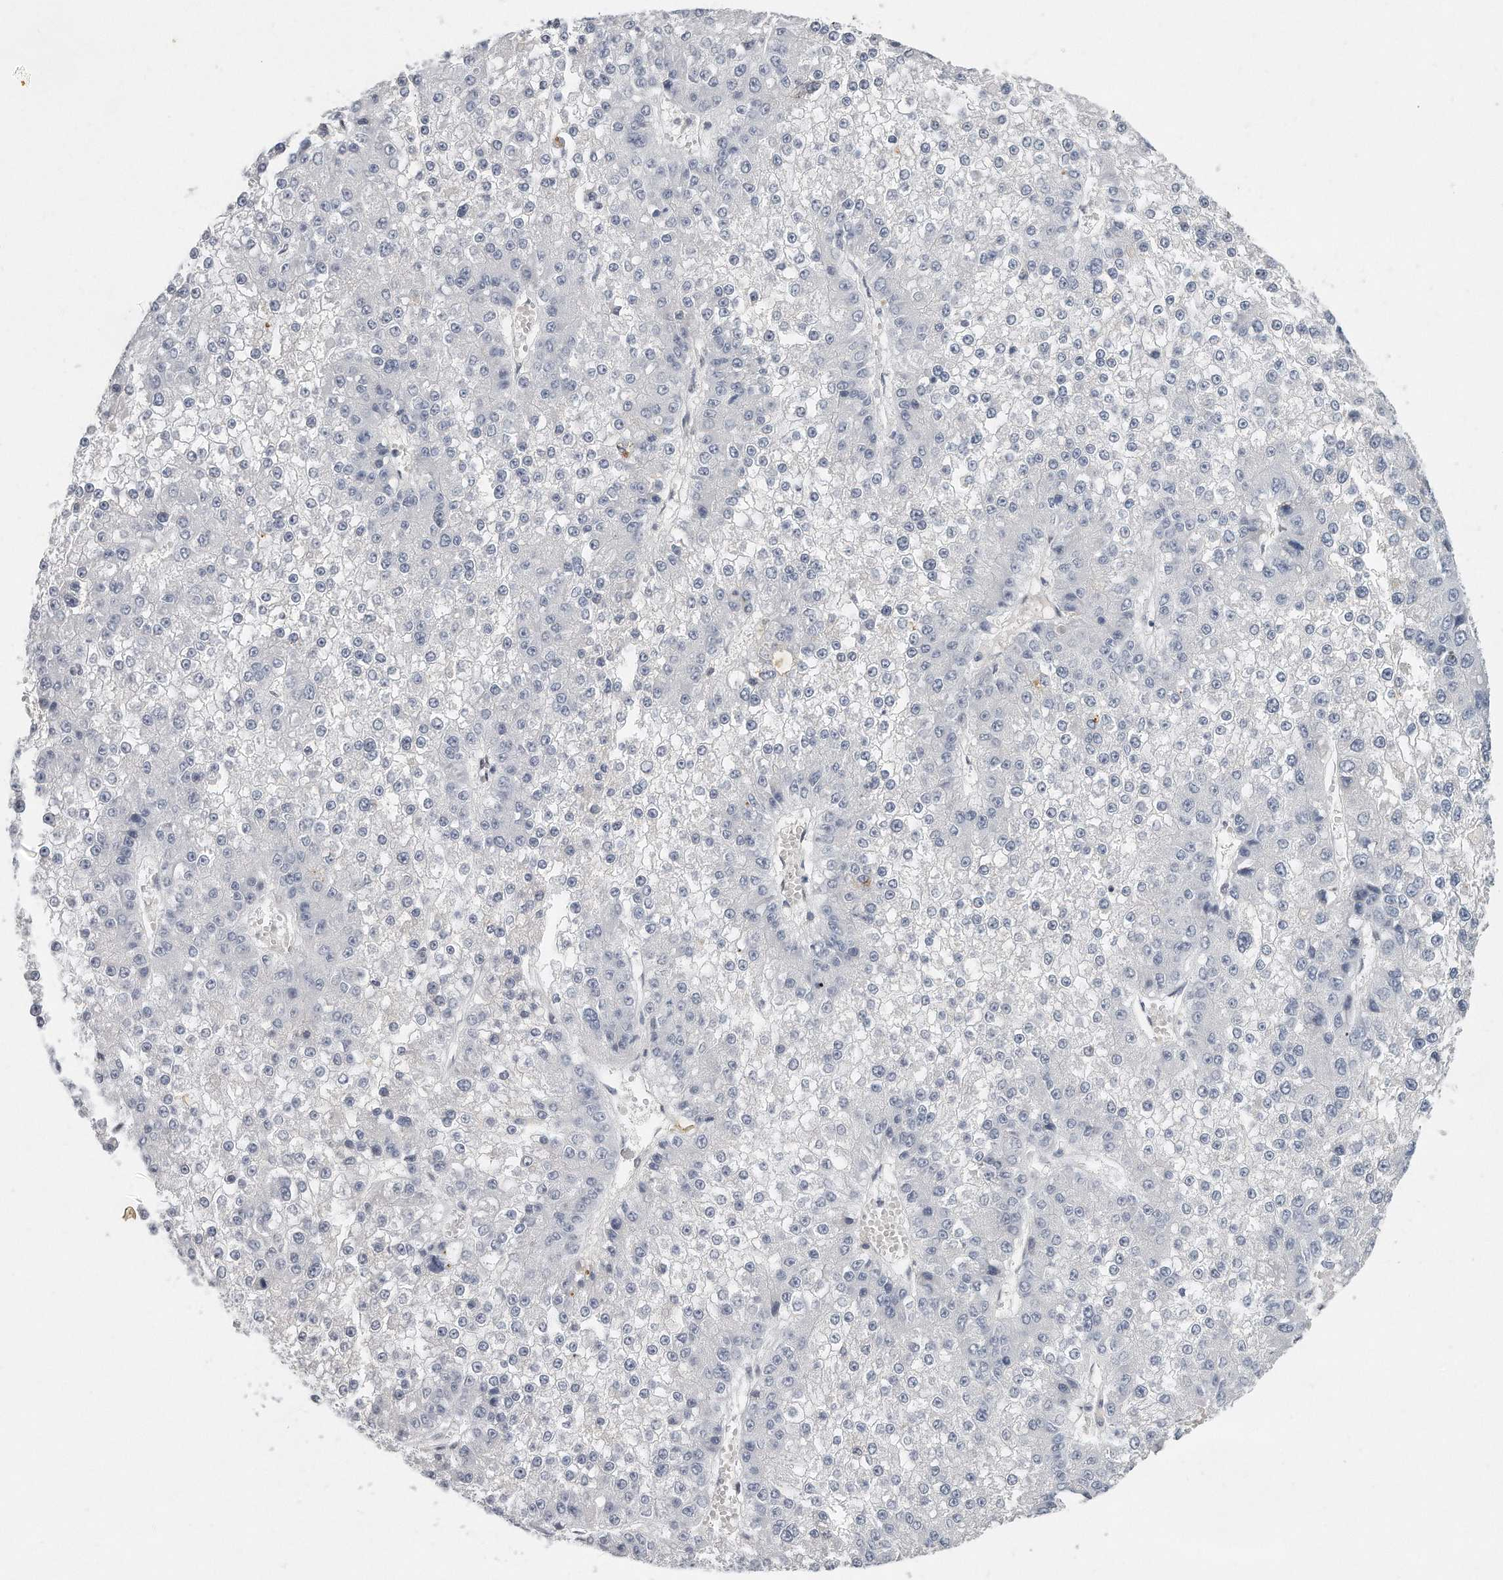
{"staining": {"intensity": "negative", "quantity": "none", "location": "none"}, "tissue": "liver cancer", "cell_type": "Tumor cells", "image_type": "cancer", "snomed": [{"axis": "morphology", "description": "Carcinoma, Hepatocellular, NOS"}, {"axis": "topography", "description": "Liver"}], "caption": "IHC micrograph of neoplastic tissue: human liver cancer (hepatocellular carcinoma) stained with DAB shows no significant protein expression in tumor cells. The staining was performed using DAB to visualize the protein expression in brown, while the nuclei were stained in blue with hematoxylin (Magnification: 20x).", "gene": "CTBP2", "patient": {"sex": "female", "age": 73}}